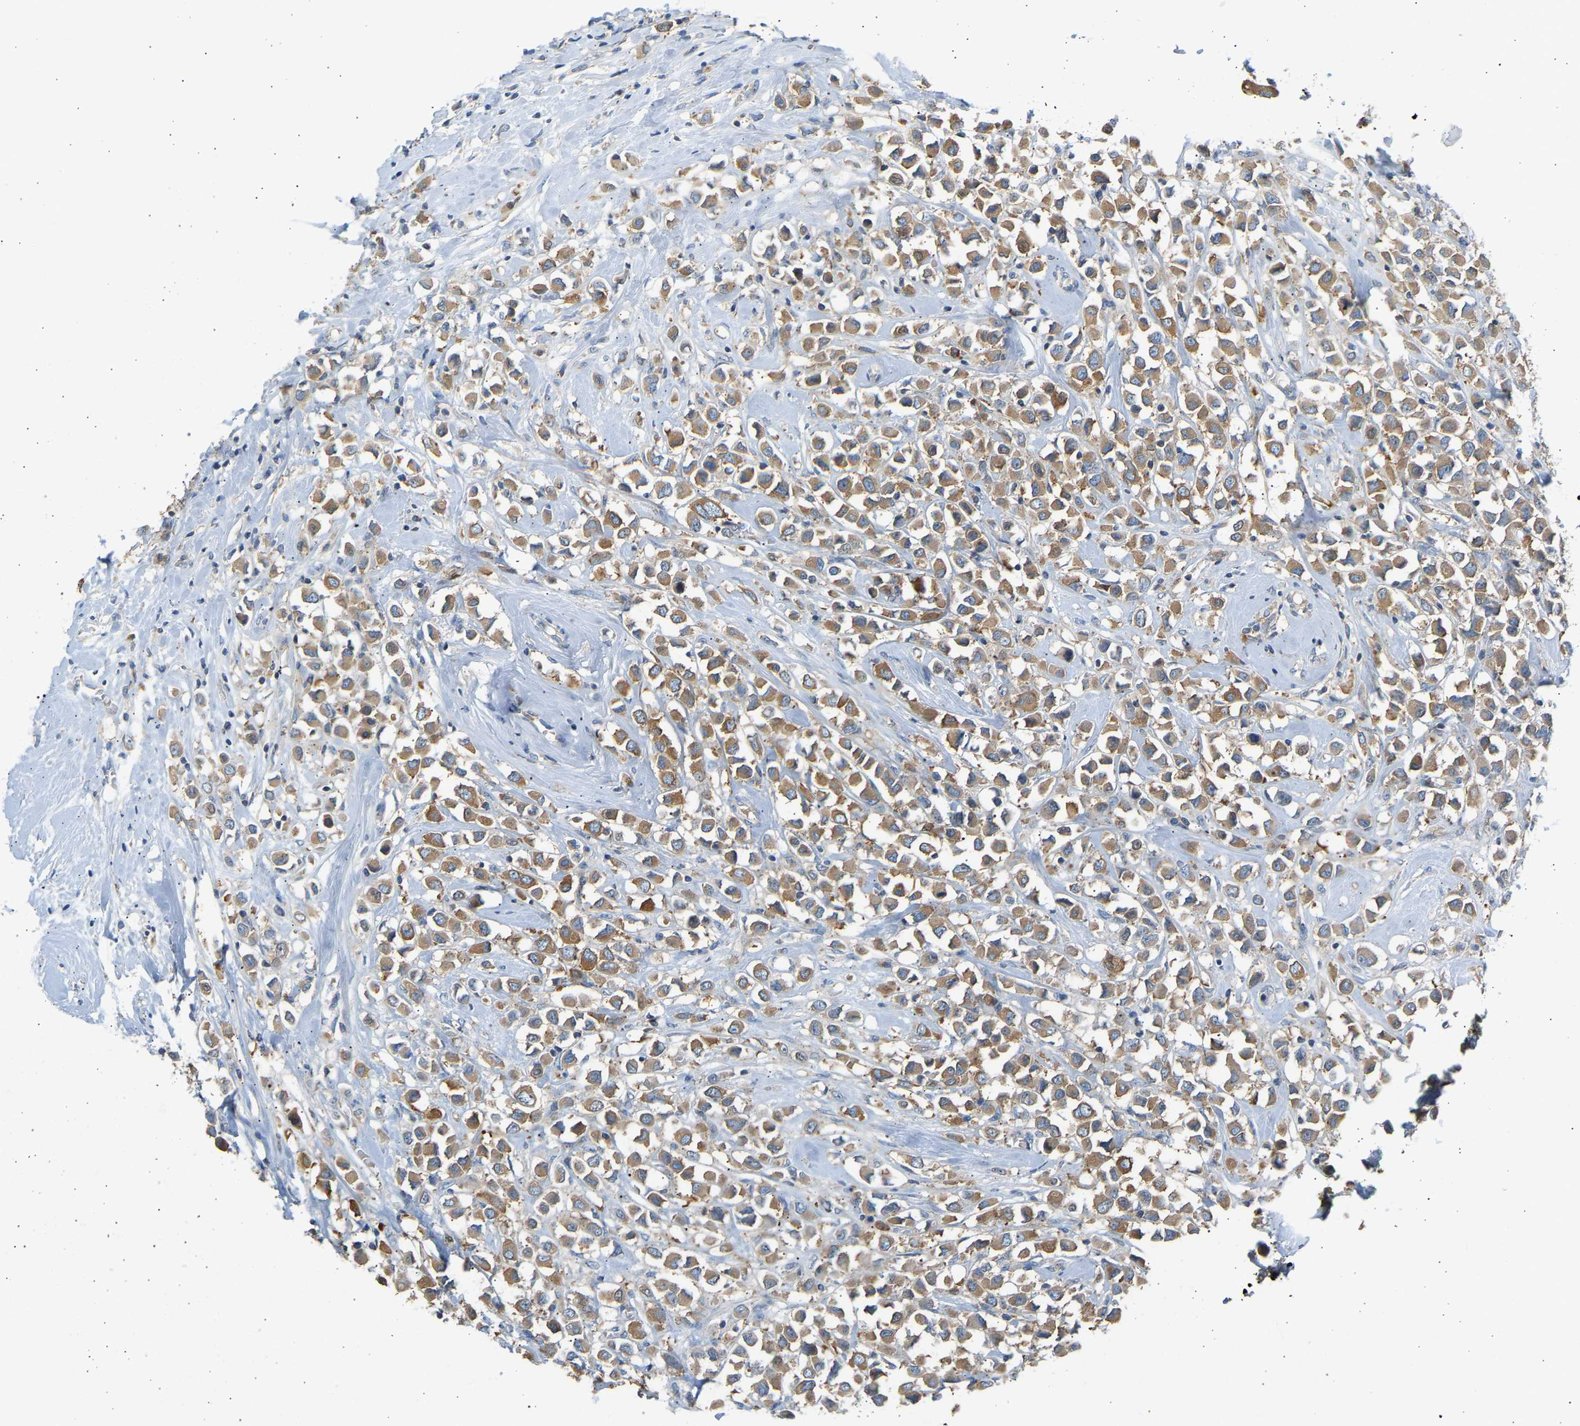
{"staining": {"intensity": "moderate", "quantity": ">75%", "location": "cytoplasmic/membranous"}, "tissue": "breast cancer", "cell_type": "Tumor cells", "image_type": "cancer", "snomed": [{"axis": "morphology", "description": "Duct carcinoma"}, {"axis": "topography", "description": "Breast"}], "caption": "High-power microscopy captured an IHC micrograph of intraductal carcinoma (breast), revealing moderate cytoplasmic/membranous expression in approximately >75% of tumor cells.", "gene": "TRIM50", "patient": {"sex": "female", "age": 61}}